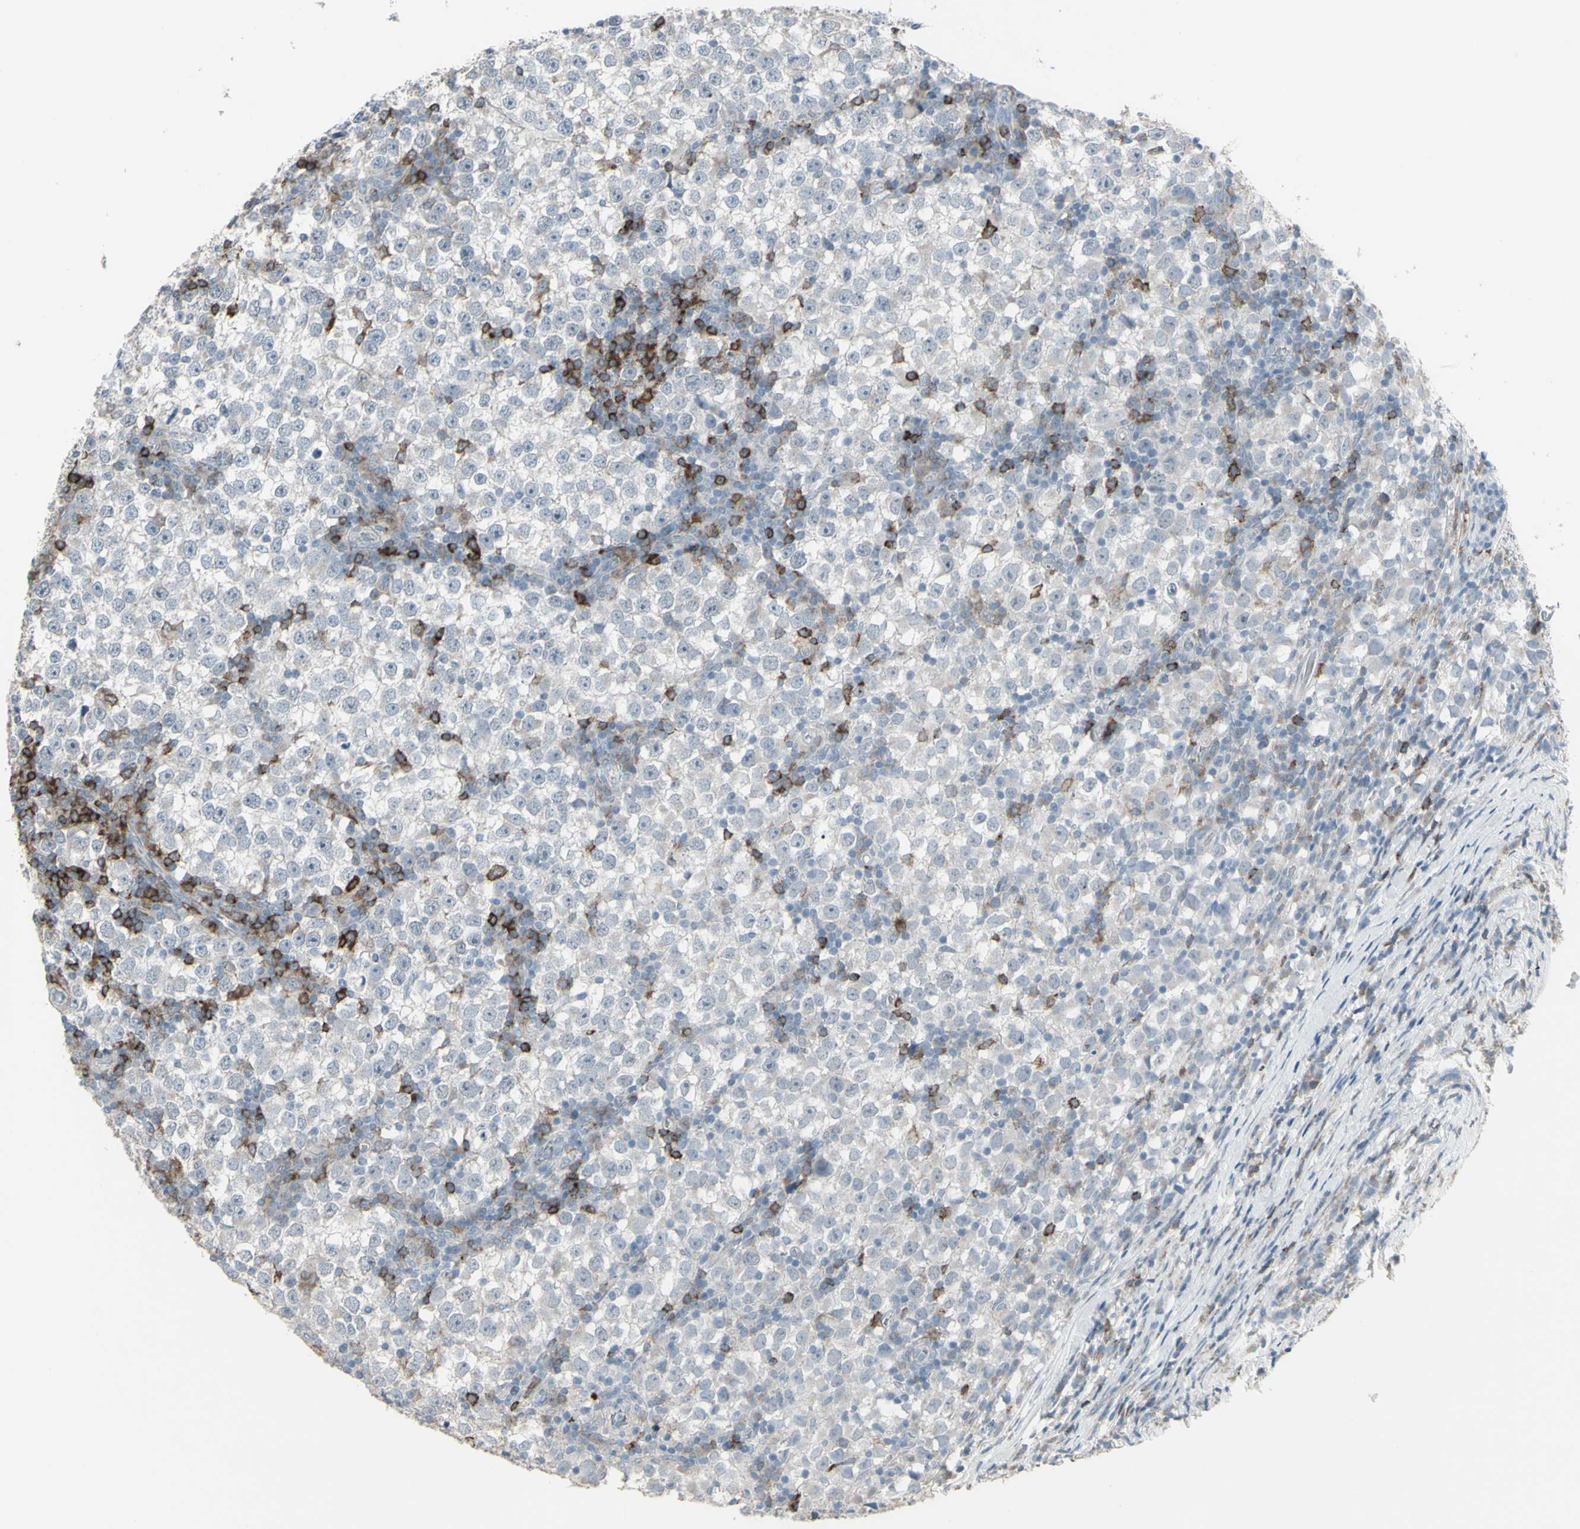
{"staining": {"intensity": "negative", "quantity": "none", "location": "none"}, "tissue": "testis cancer", "cell_type": "Tumor cells", "image_type": "cancer", "snomed": [{"axis": "morphology", "description": "Seminoma, NOS"}, {"axis": "topography", "description": "Testis"}], "caption": "Immunohistochemical staining of testis seminoma exhibits no significant positivity in tumor cells.", "gene": "CD79B", "patient": {"sex": "male", "age": 65}}